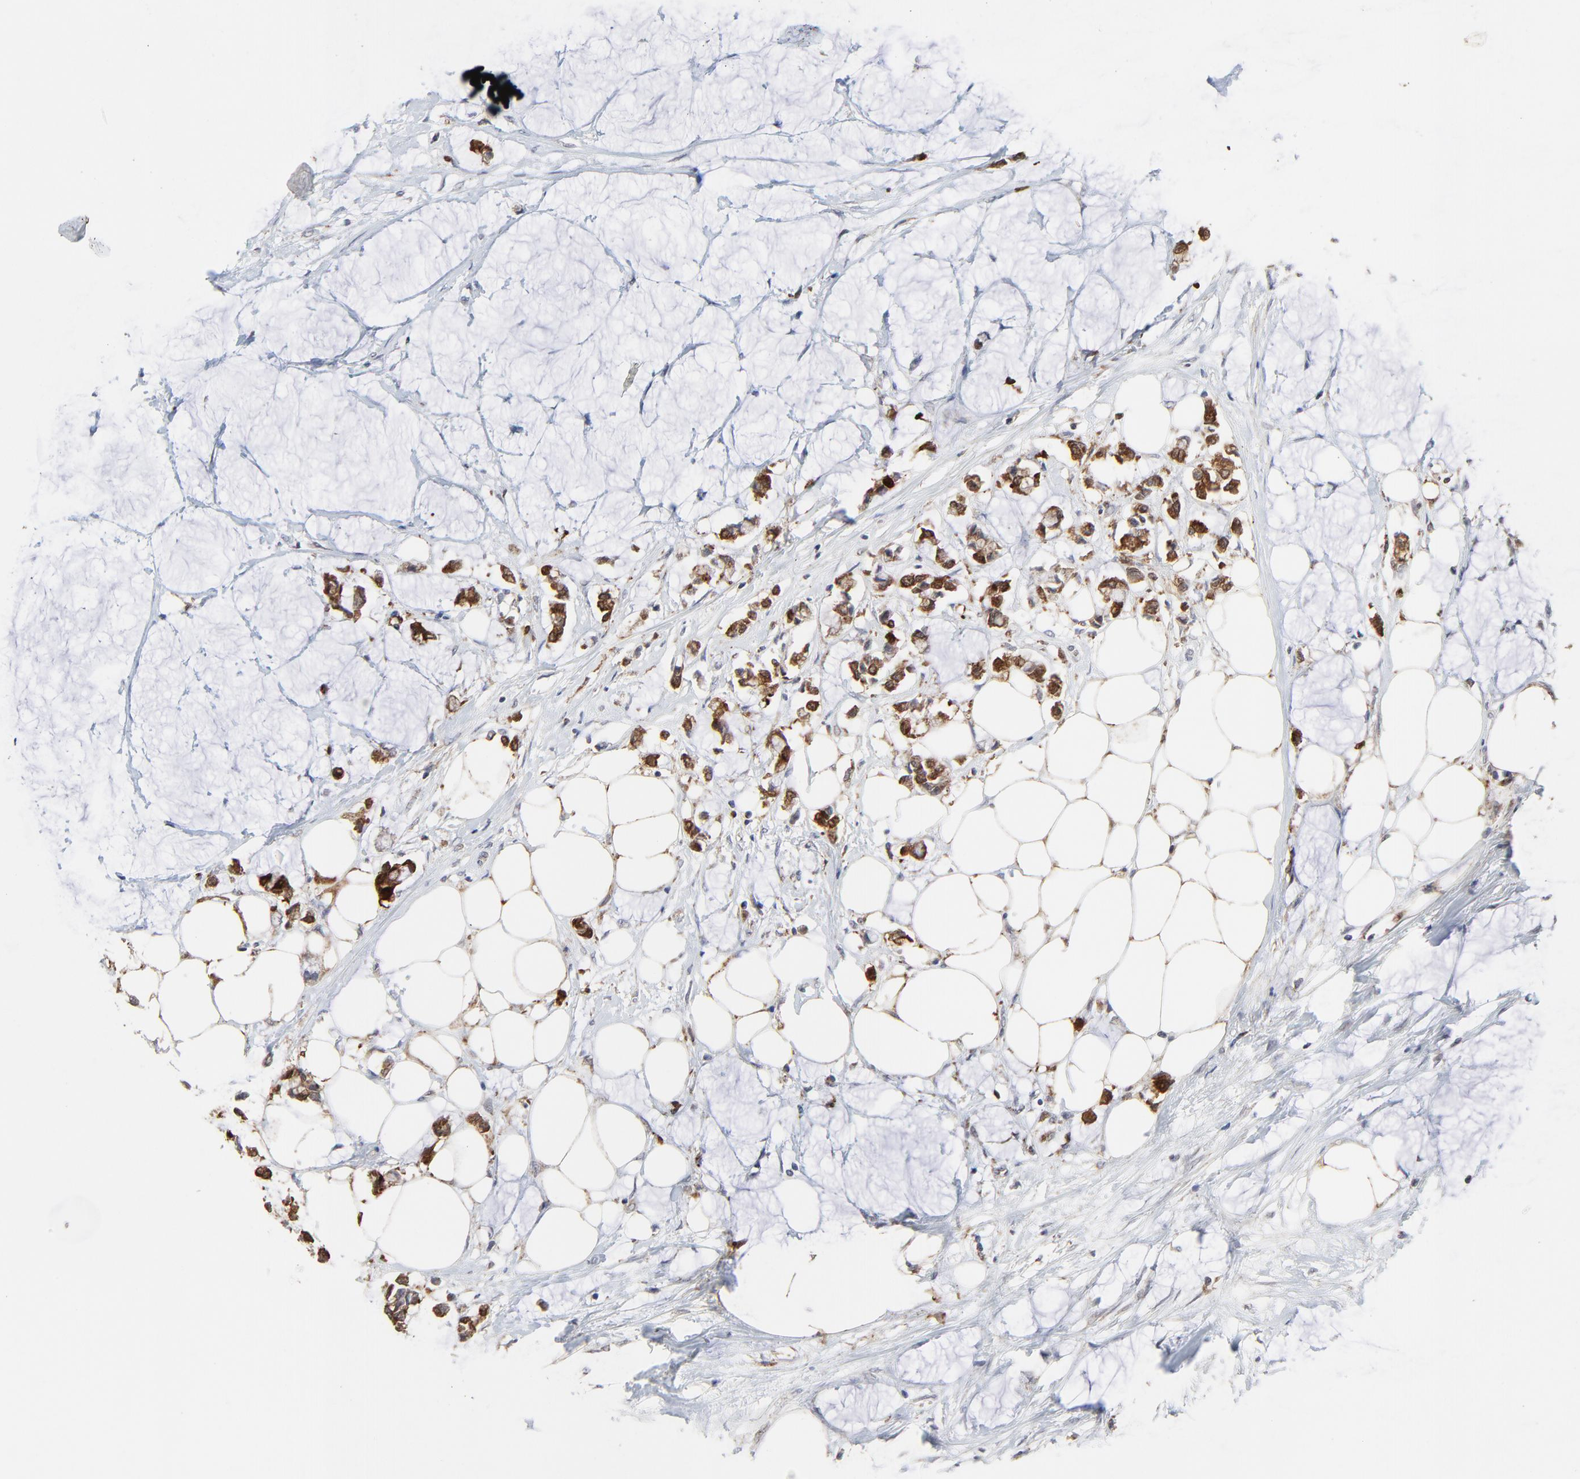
{"staining": {"intensity": "strong", "quantity": ">75%", "location": "cytoplasmic/membranous"}, "tissue": "colorectal cancer", "cell_type": "Tumor cells", "image_type": "cancer", "snomed": [{"axis": "morphology", "description": "Normal tissue, NOS"}, {"axis": "morphology", "description": "Adenocarcinoma, NOS"}, {"axis": "topography", "description": "Colon"}, {"axis": "topography", "description": "Peripheral nerve tissue"}], "caption": "Colorectal adenocarcinoma stained with DAB immunohistochemistry shows high levels of strong cytoplasmic/membranous staining in about >75% of tumor cells.", "gene": "LGALS3", "patient": {"sex": "male", "age": 14}}